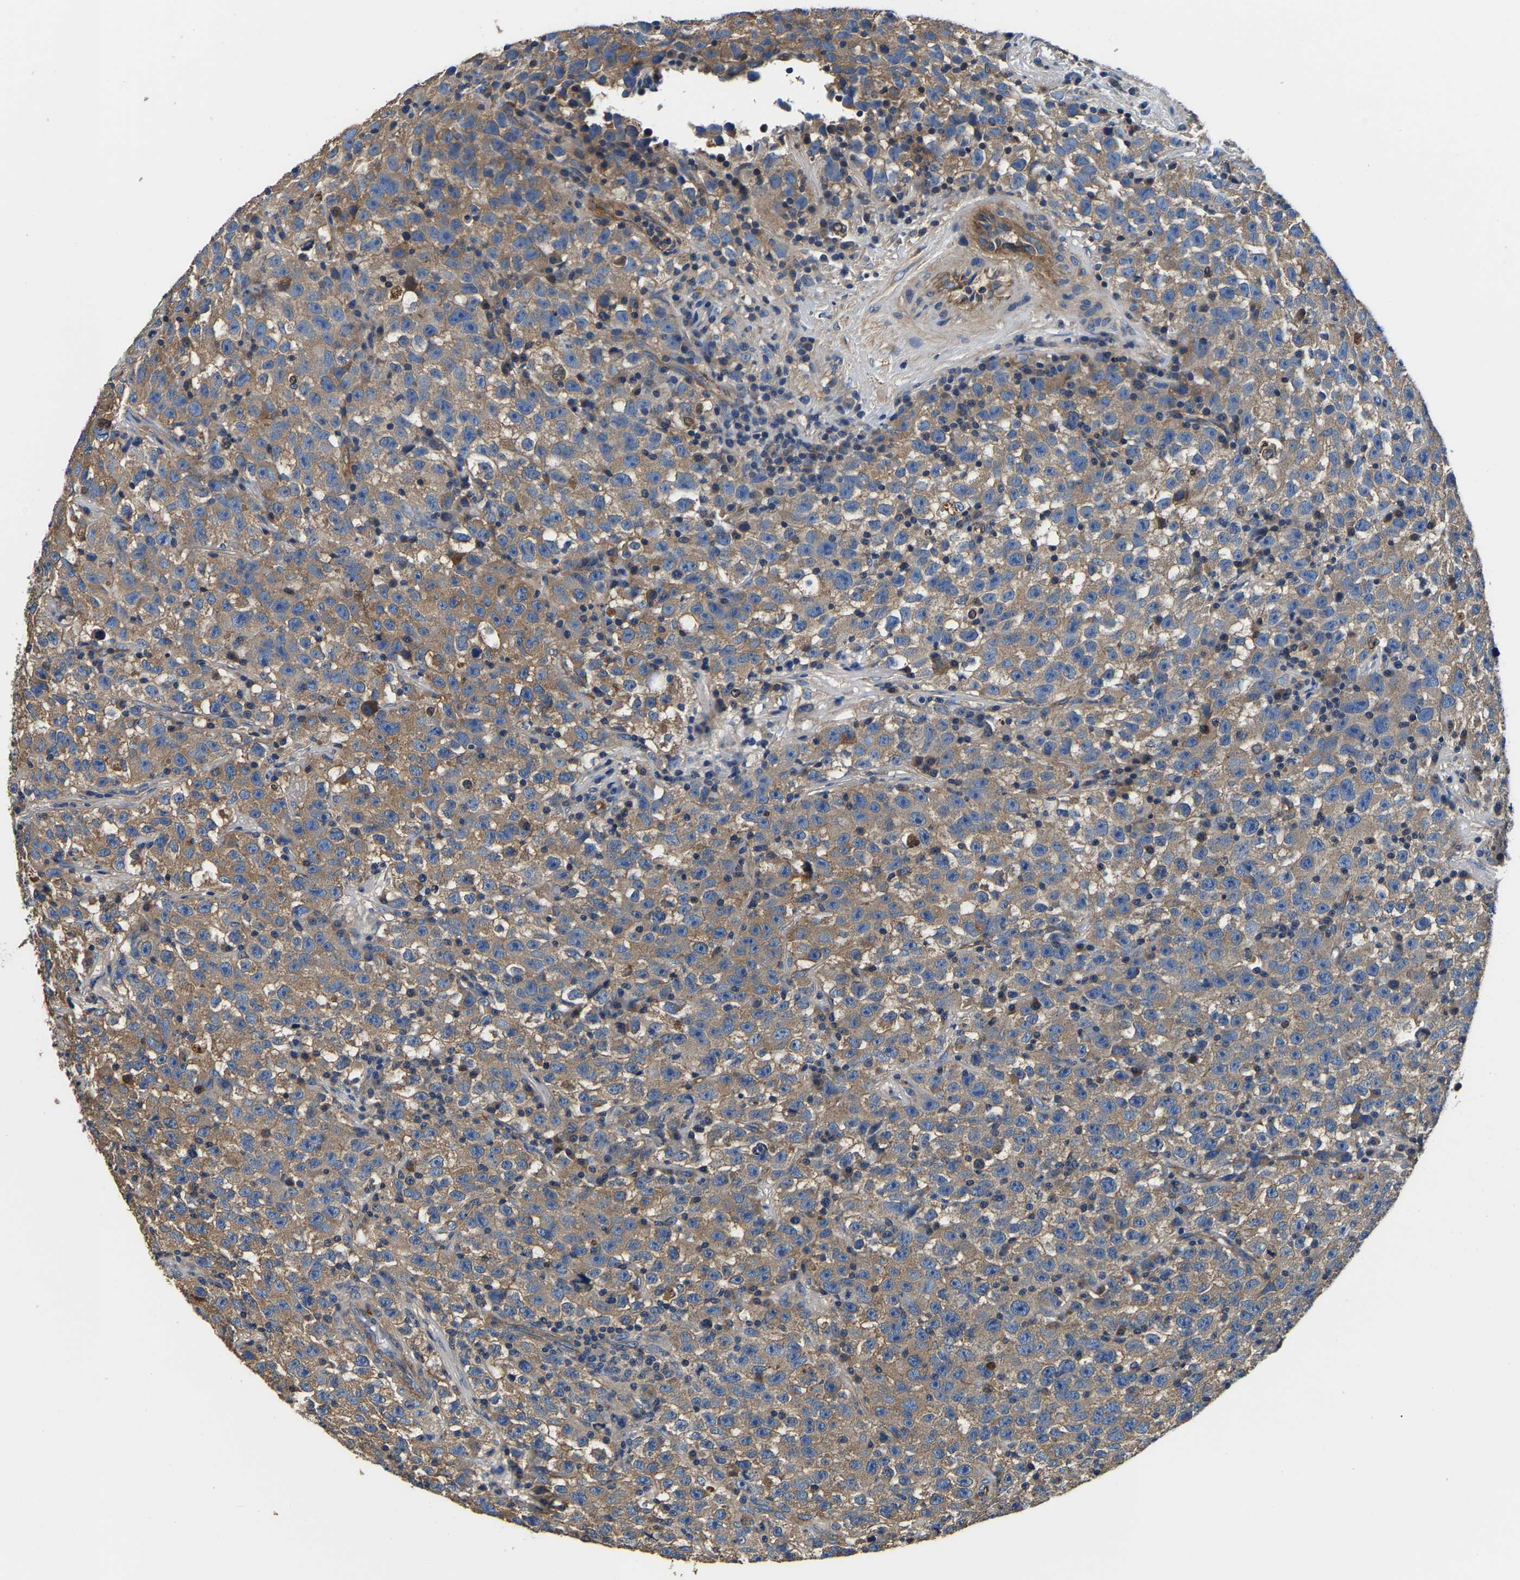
{"staining": {"intensity": "moderate", "quantity": ">75%", "location": "cytoplasmic/membranous"}, "tissue": "testis cancer", "cell_type": "Tumor cells", "image_type": "cancer", "snomed": [{"axis": "morphology", "description": "Seminoma, NOS"}, {"axis": "topography", "description": "Testis"}], "caption": "Testis cancer stained with a brown dye shows moderate cytoplasmic/membranous positive positivity in about >75% of tumor cells.", "gene": "SH3GLB1", "patient": {"sex": "male", "age": 22}}